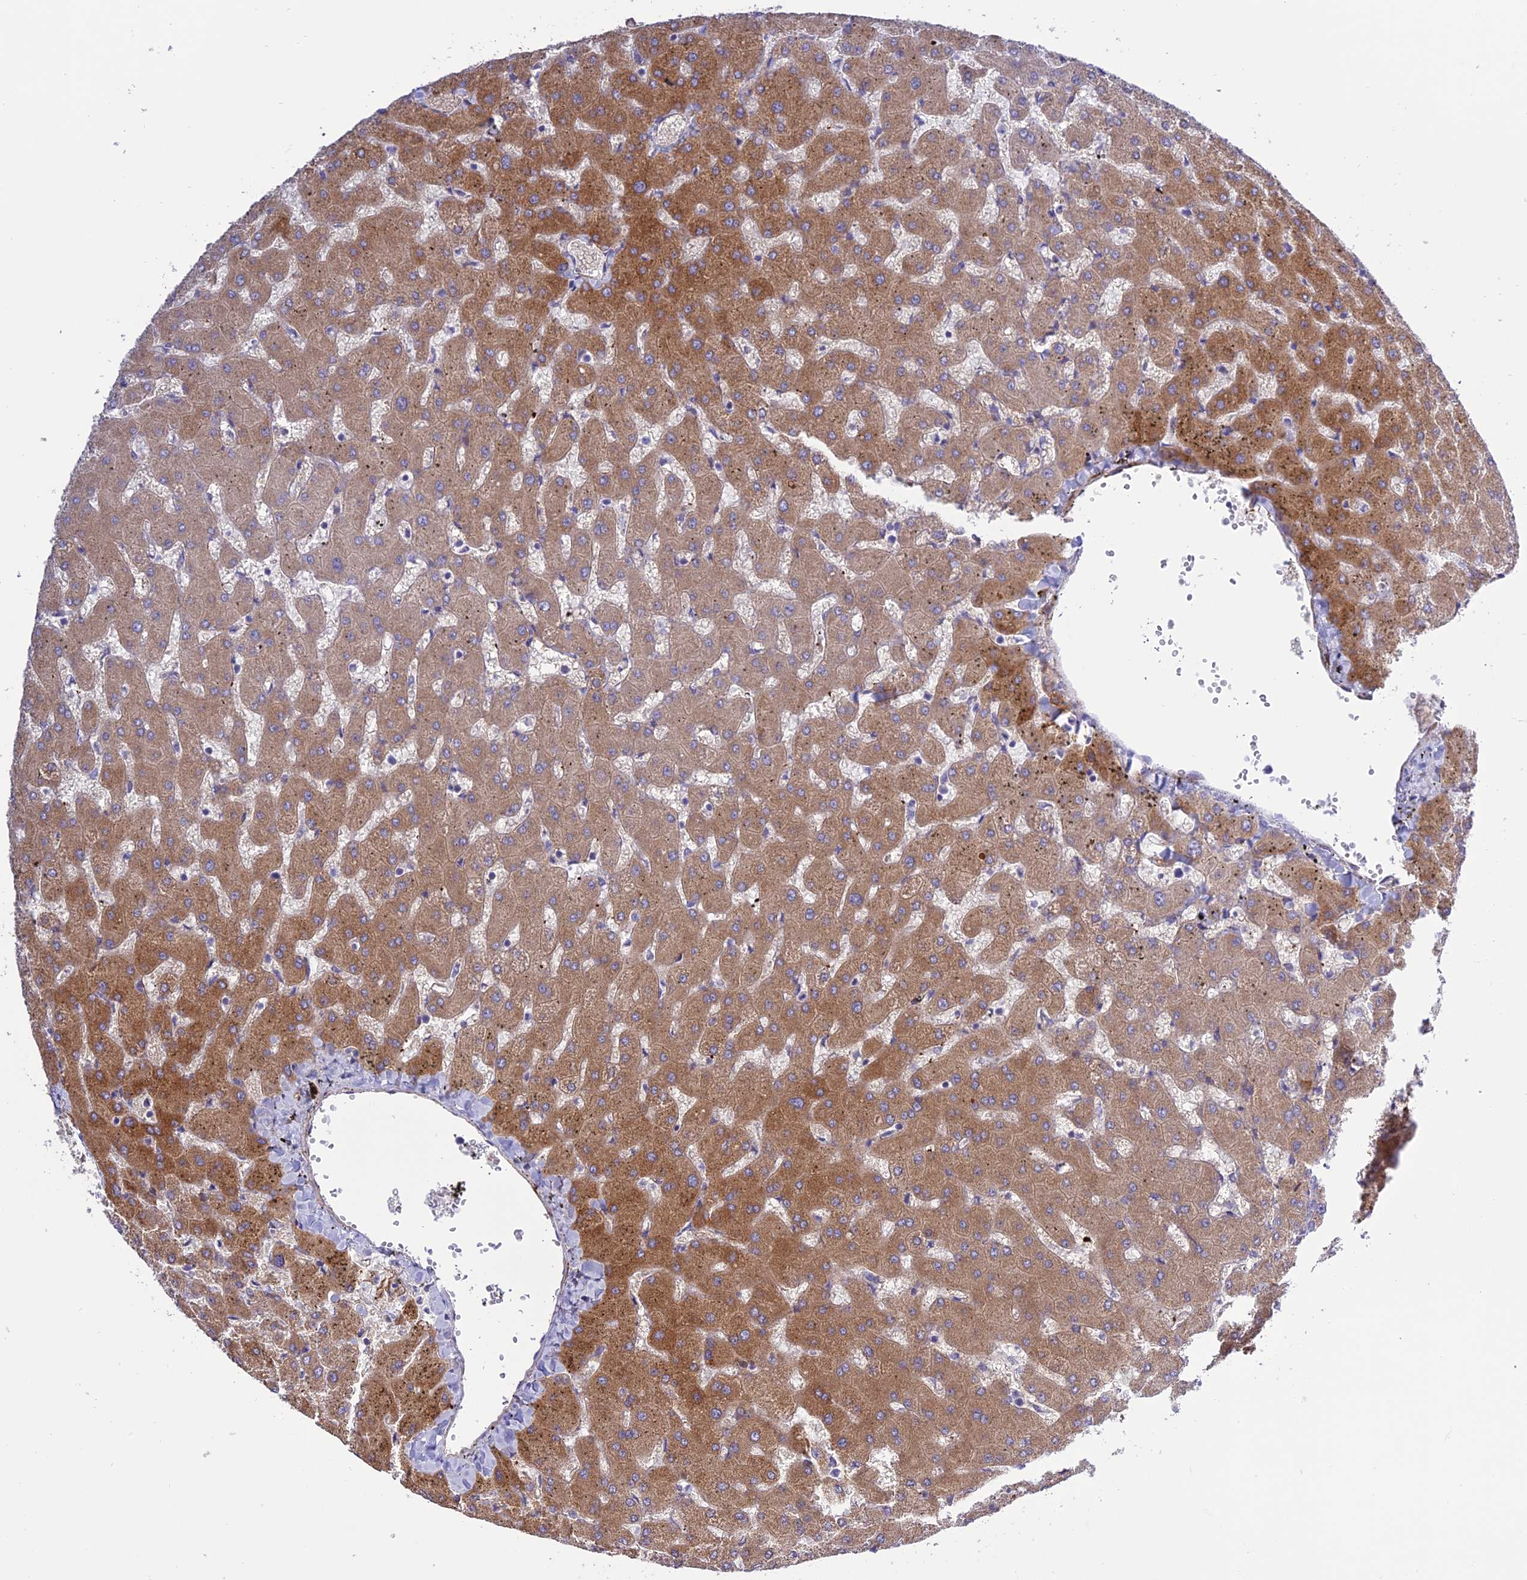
{"staining": {"intensity": "negative", "quantity": "none", "location": "none"}, "tissue": "liver", "cell_type": "Cholangiocytes", "image_type": "normal", "snomed": [{"axis": "morphology", "description": "Normal tissue, NOS"}, {"axis": "topography", "description": "Liver"}], "caption": "Immunohistochemistry image of unremarkable human liver stained for a protein (brown), which reveals no staining in cholangiocytes.", "gene": "REX1BD", "patient": {"sex": "female", "age": 63}}